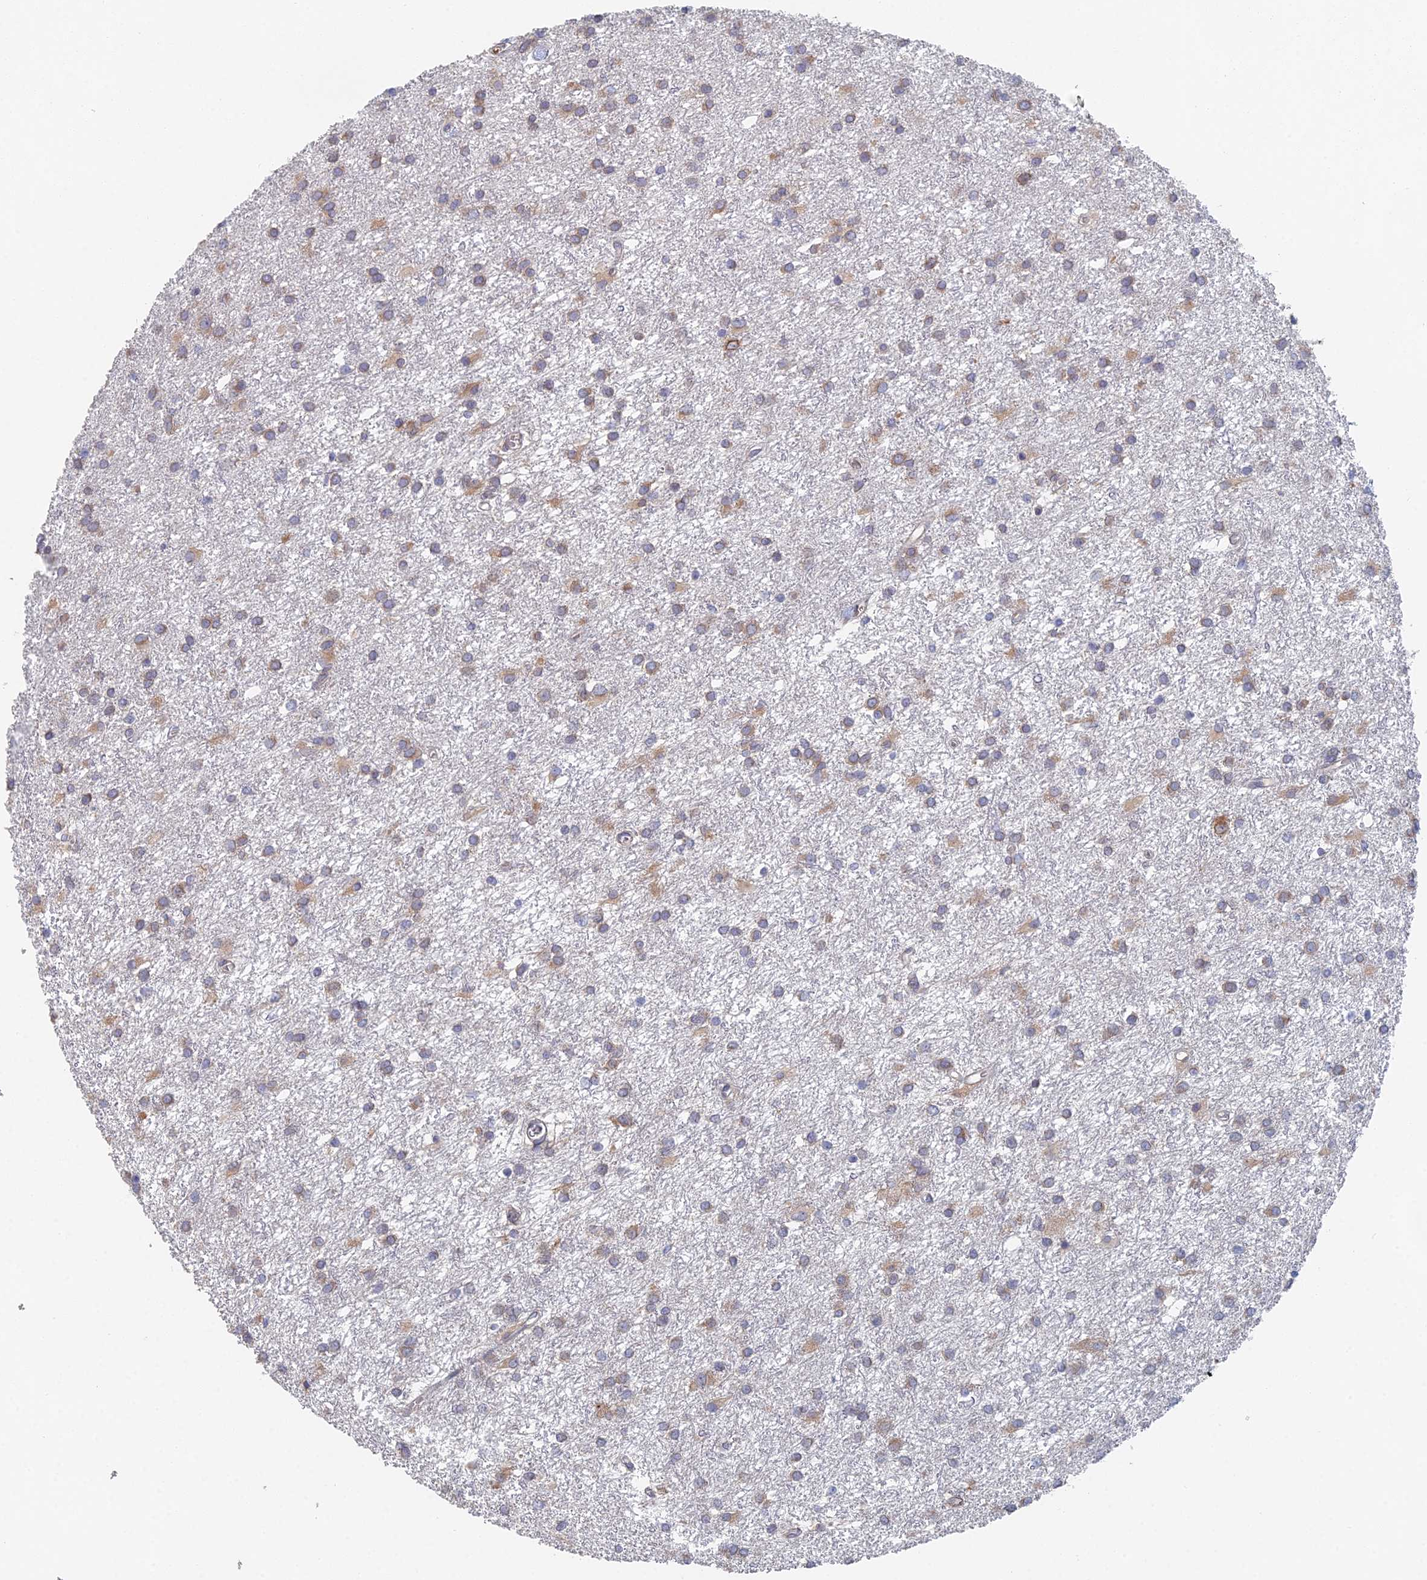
{"staining": {"intensity": "weak", "quantity": "<25%", "location": "cytoplasmic/membranous"}, "tissue": "glioma", "cell_type": "Tumor cells", "image_type": "cancer", "snomed": [{"axis": "morphology", "description": "Glioma, malignant, High grade"}, {"axis": "topography", "description": "Brain"}], "caption": "Glioma stained for a protein using immunohistochemistry displays no staining tumor cells.", "gene": "ELOF1", "patient": {"sex": "female", "age": 50}}